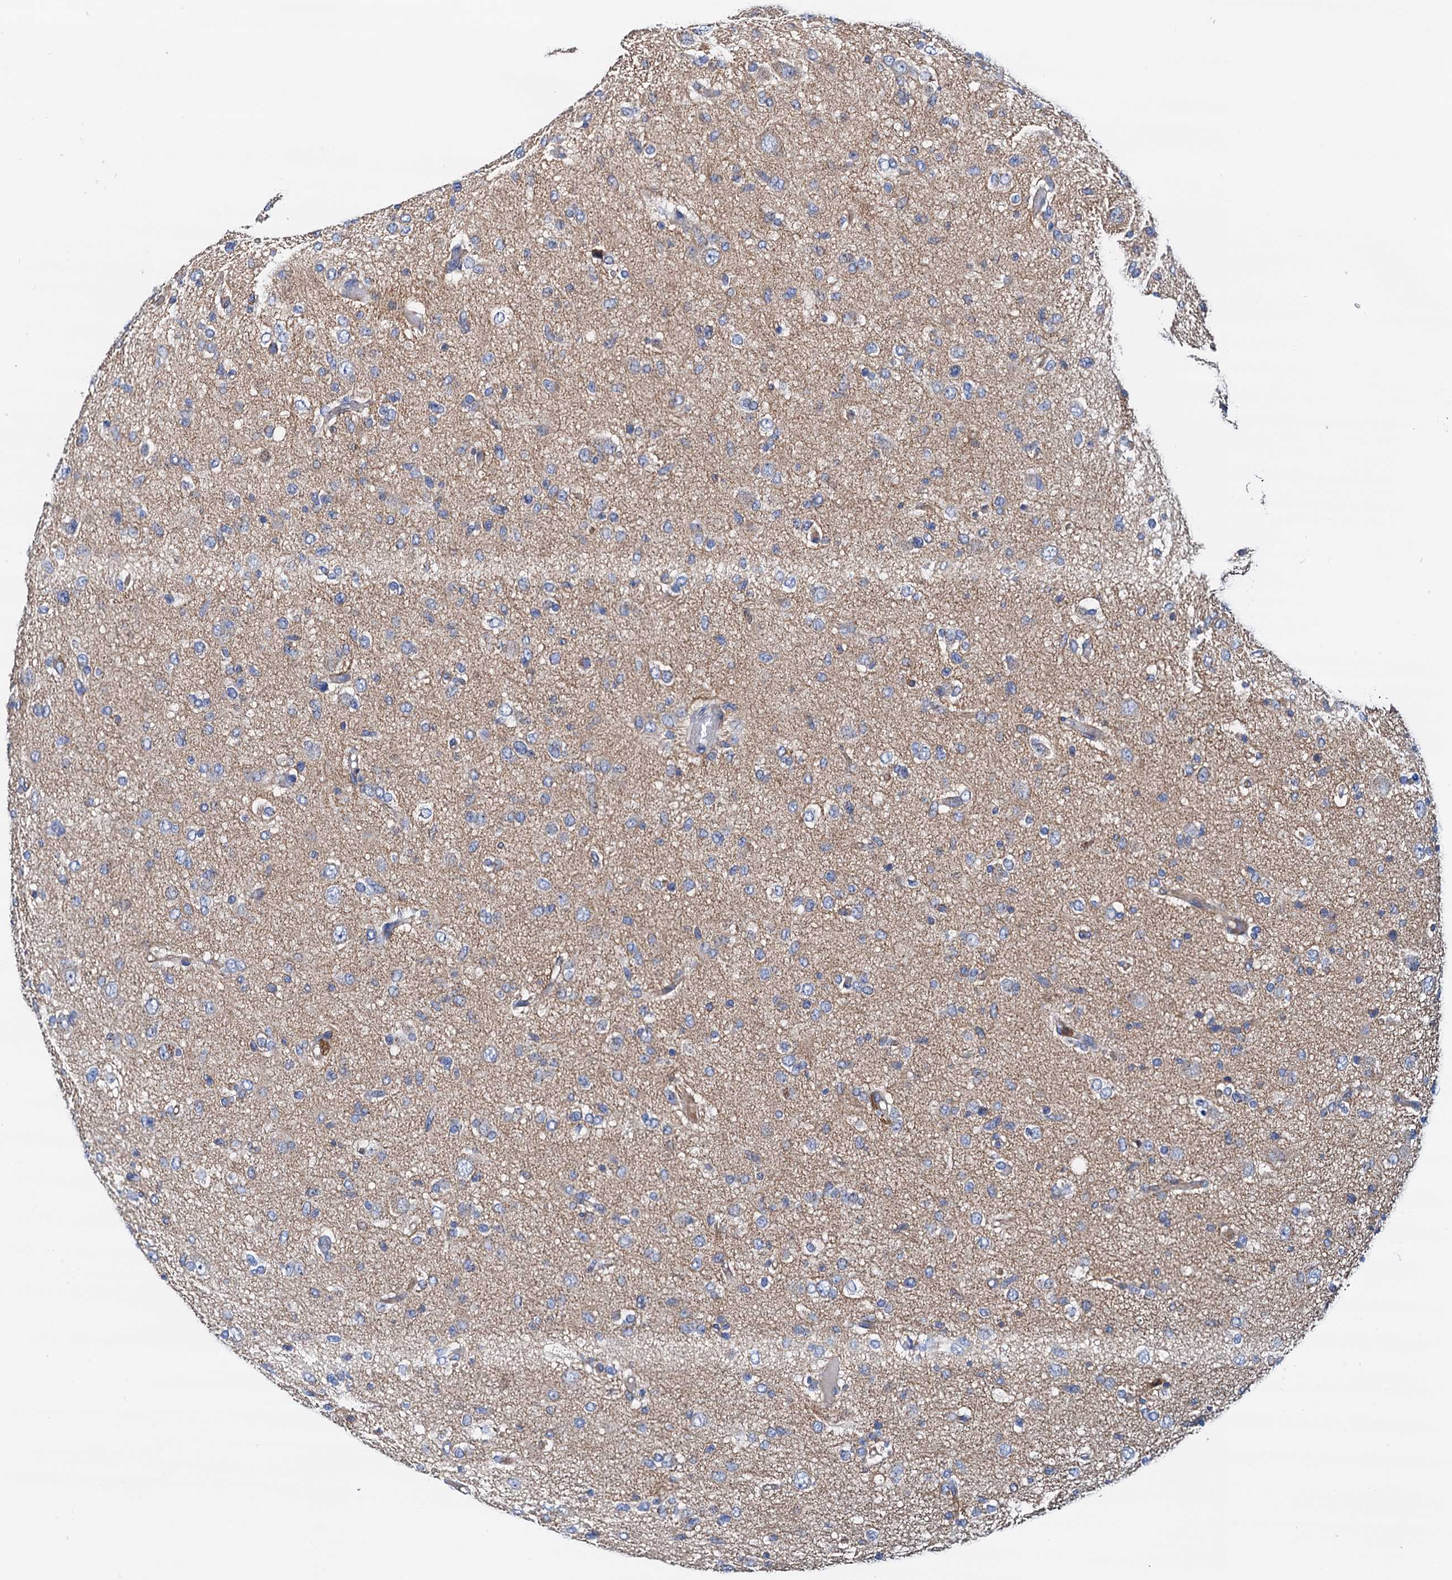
{"staining": {"intensity": "negative", "quantity": "none", "location": "none"}, "tissue": "glioma", "cell_type": "Tumor cells", "image_type": "cancer", "snomed": [{"axis": "morphology", "description": "Glioma, malignant, High grade"}, {"axis": "topography", "description": "Brain"}], "caption": "This is an immunohistochemistry histopathology image of glioma. There is no positivity in tumor cells.", "gene": "RASSF9", "patient": {"sex": "female", "age": 59}}